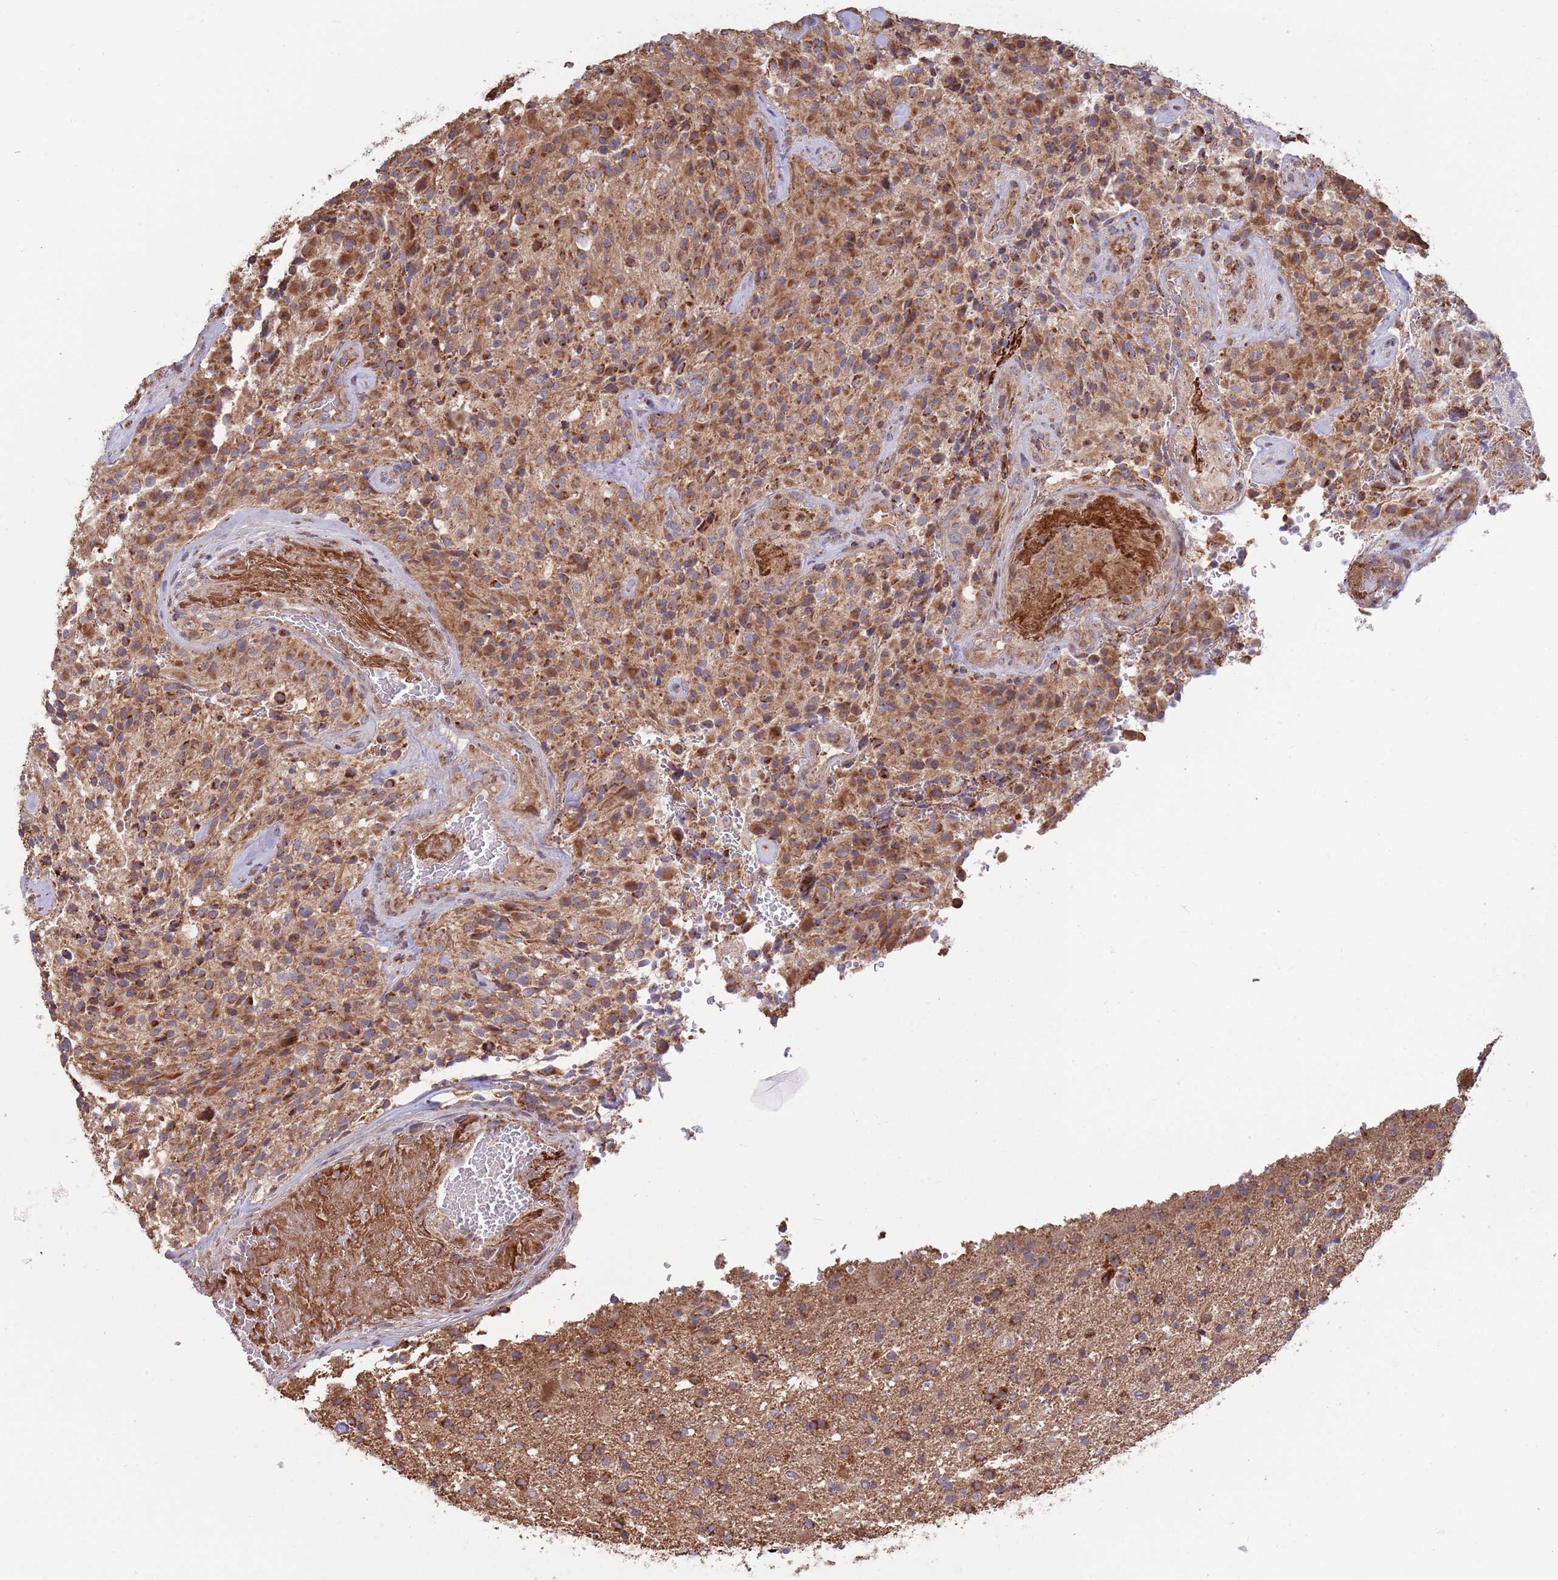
{"staining": {"intensity": "moderate", "quantity": "25%-75%", "location": "cytoplasmic/membranous"}, "tissue": "glioma", "cell_type": "Tumor cells", "image_type": "cancer", "snomed": [{"axis": "morphology", "description": "Glioma, malignant, High grade"}, {"axis": "topography", "description": "Brain"}], "caption": "IHC (DAB) staining of human glioma demonstrates moderate cytoplasmic/membranous protein staining in approximately 25%-75% of tumor cells. (DAB = brown stain, brightfield microscopy at high magnification).", "gene": "ATP5PD", "patient": {"sex": "male", "age": 71}}